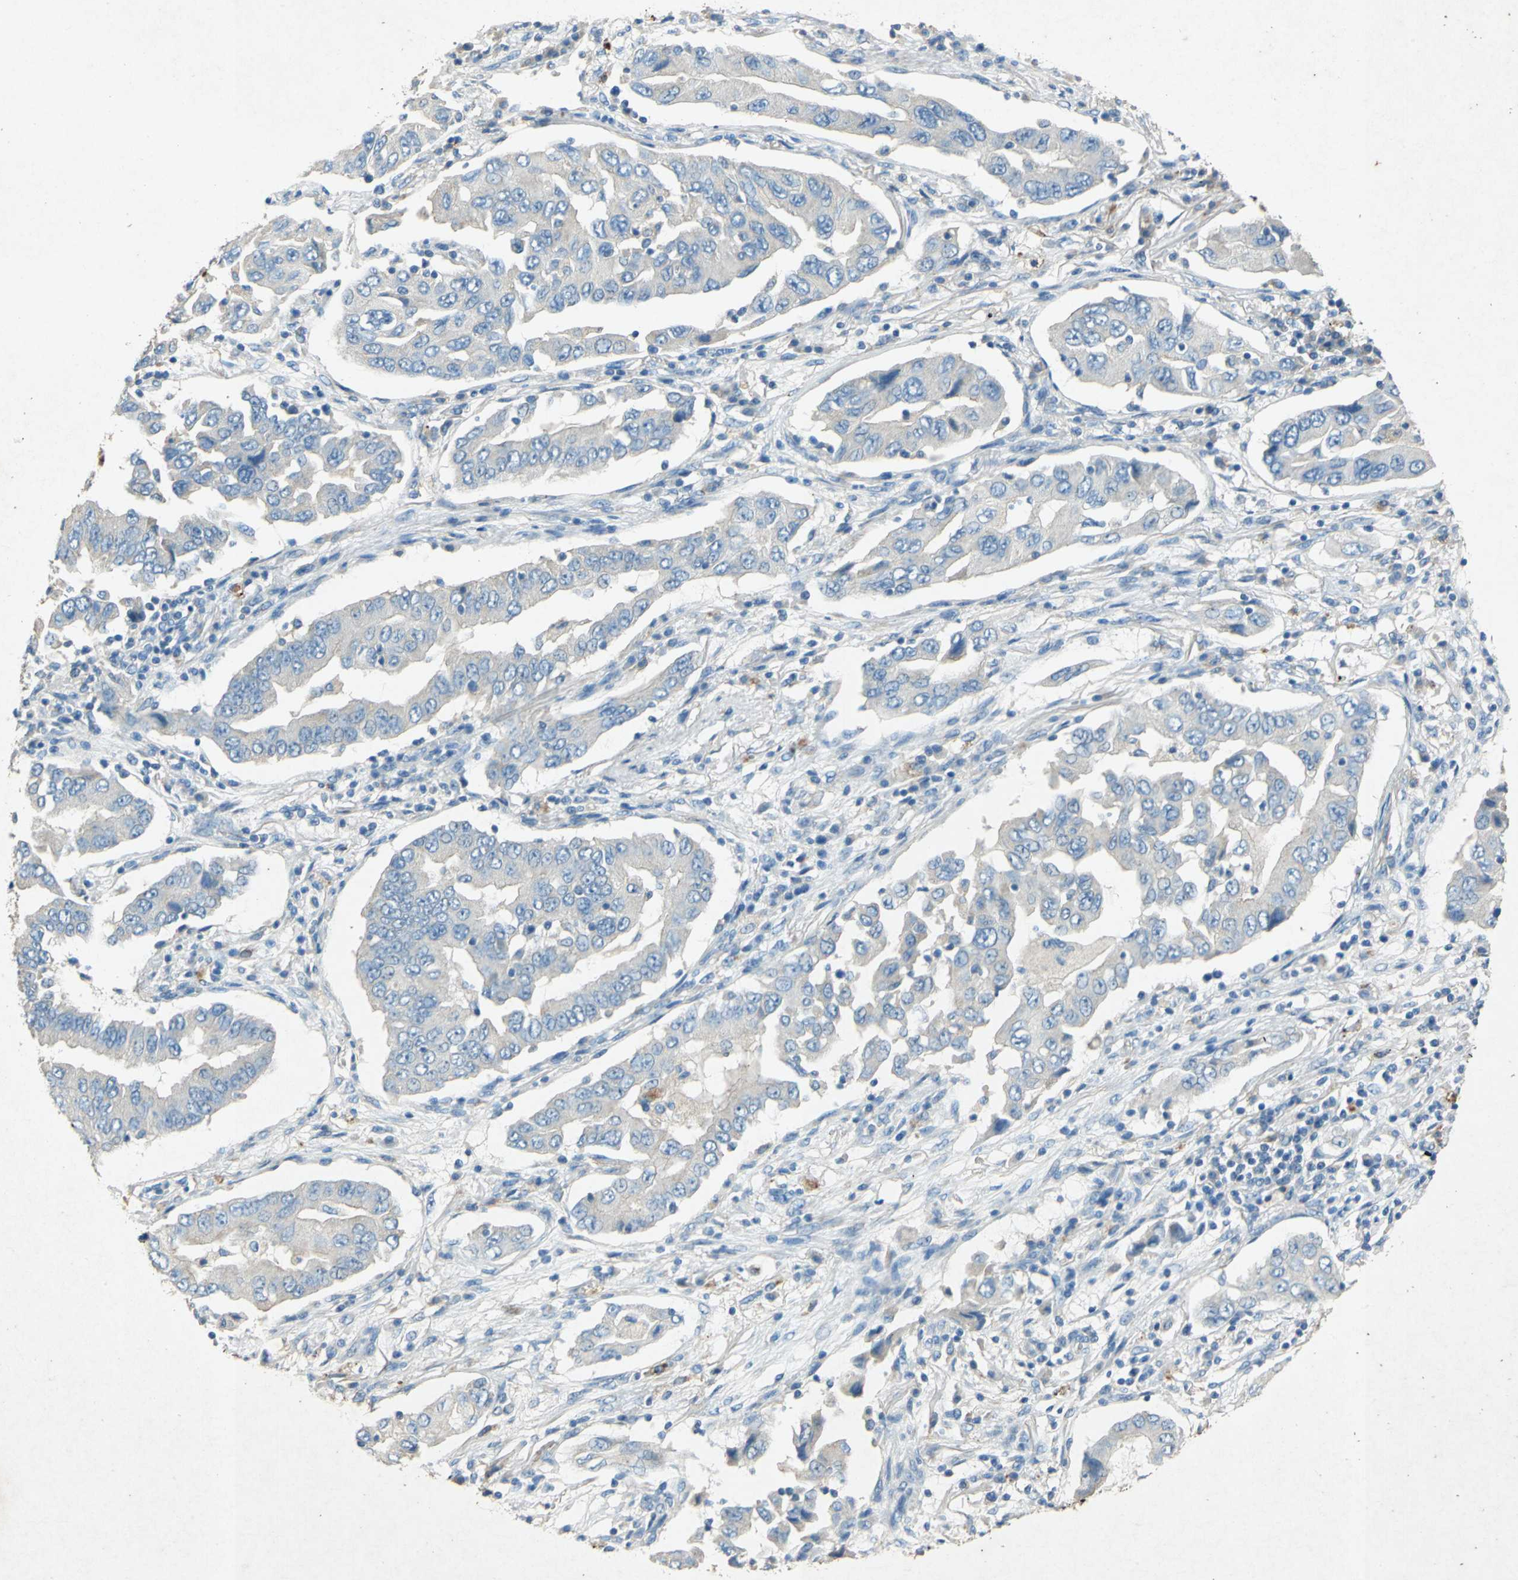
{"staining": {"intensity": "weak", "quantity": "25%-75%", "location": "cytoplasmic/membranous"}, "tissue": "lung cancer", "cell_type": "Tumor cells", "image_type": "cancer", "snomed": [{"axis": "morphology", "description": "Adenocarcinoma, NOS"}, {"axis": "topography", "description": "Lung"}], "caption": "Immunohistochemistry (DAB) staining of human lung cancer (adenocarcinoma) shows weak cytoplasmic/membranous protein positivity in about 25%-75% of tumor cells.", "gene": "ADAMTS5", "patient": {"sex": "female", "age": 65}}